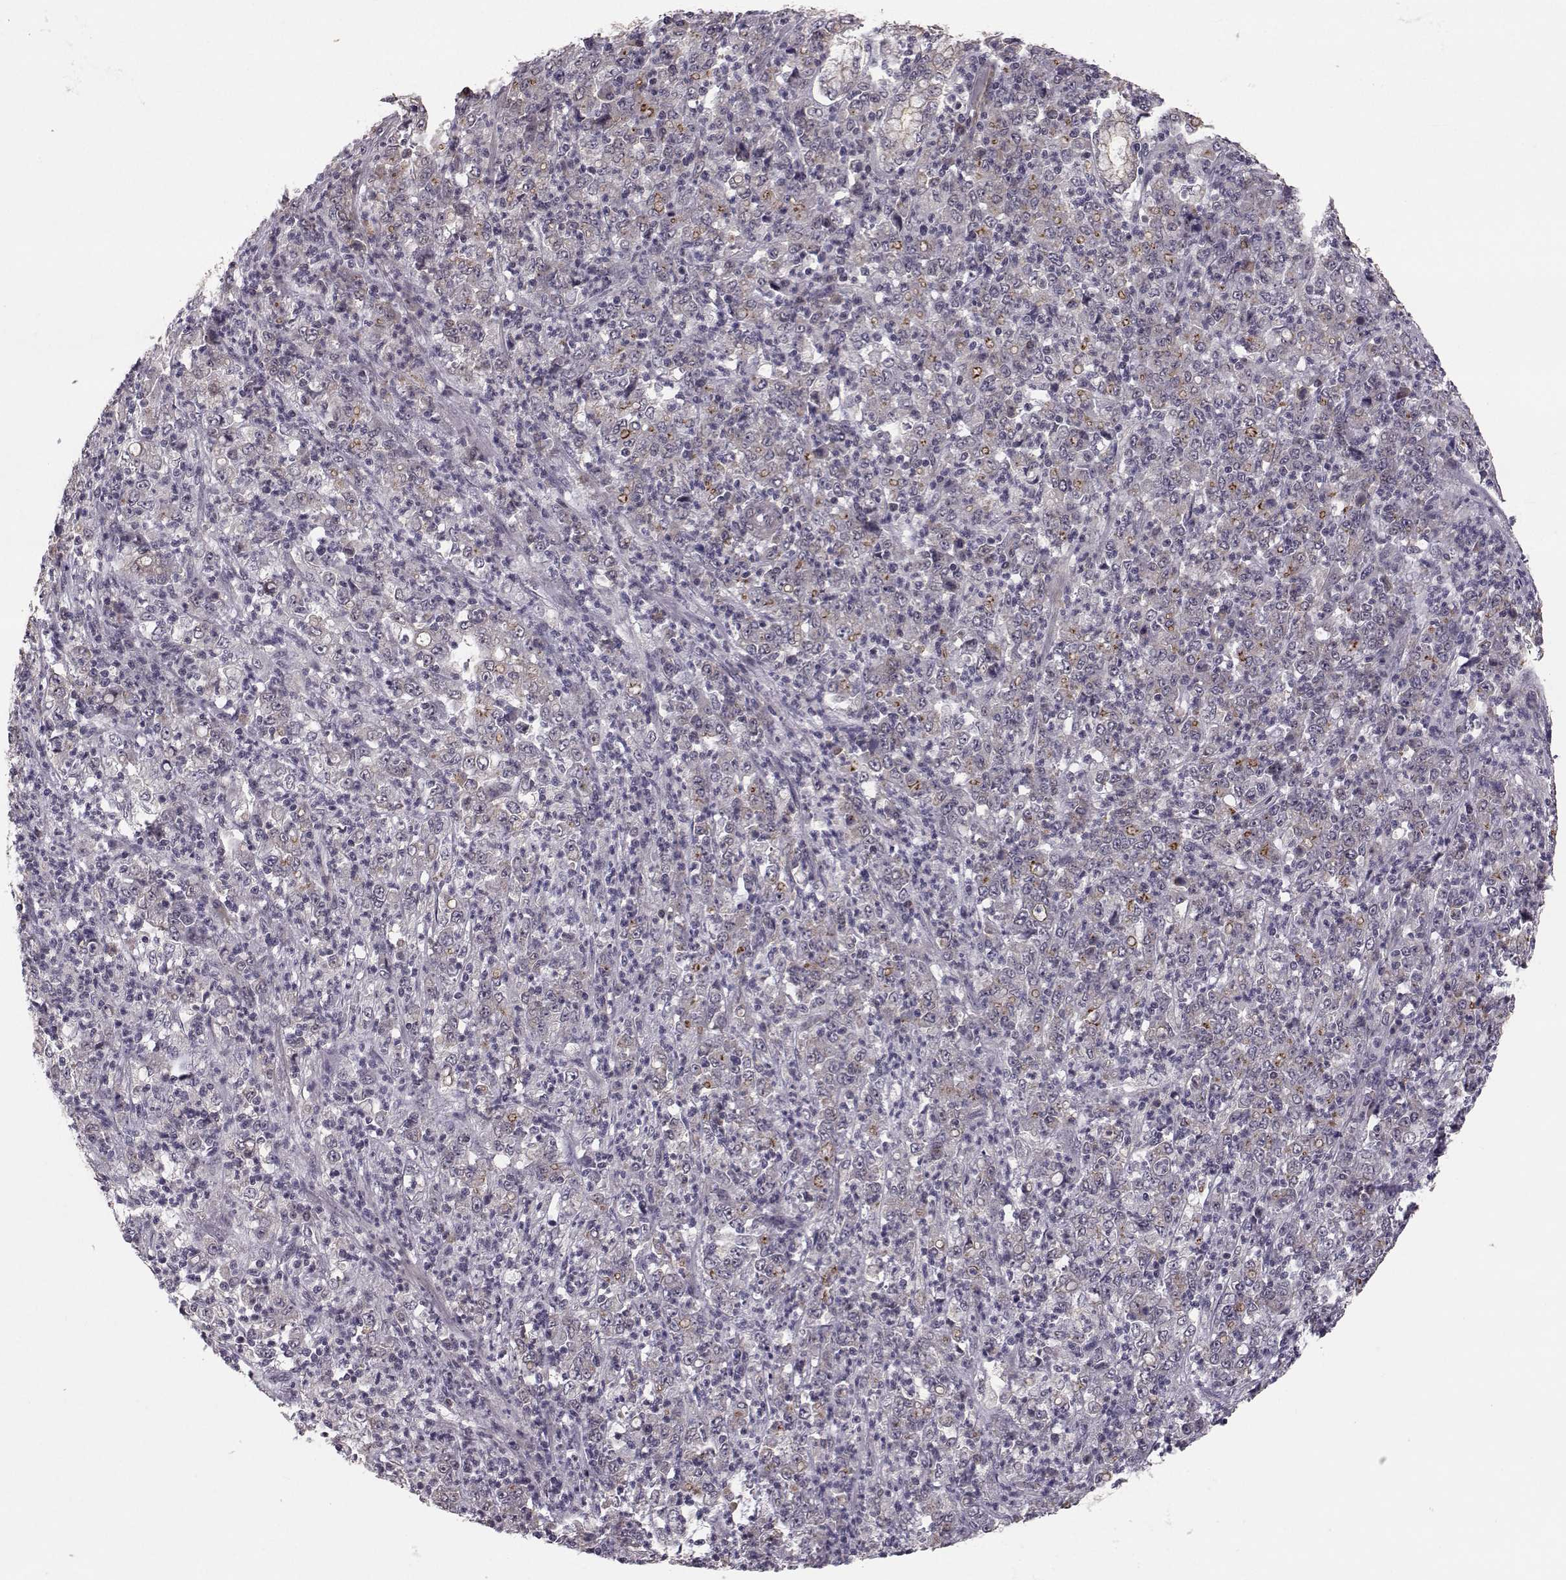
{"staining": {"intensity": "moderate", "quantity": "<25%", "location": "cytoplasmic/membranous"}, "tissue": "stomach cancer", "cell_type": "Tumor cells", "image_type": "cancer", "snomed": [{"axis": "morphology", "description": "Adenocarcinoma, NOS"}, {"axis": "topography", "description": "Stomach, lower"}], "caption": "Adenocarcinoma (stomach) tissue displays moderate cytoplasmic/membranous positivity in approximately <25% of tumor cells Nuclei are stained in blue.", "gene": "PLEKHG3", "patient": {"sex": "female", "age": 71}}